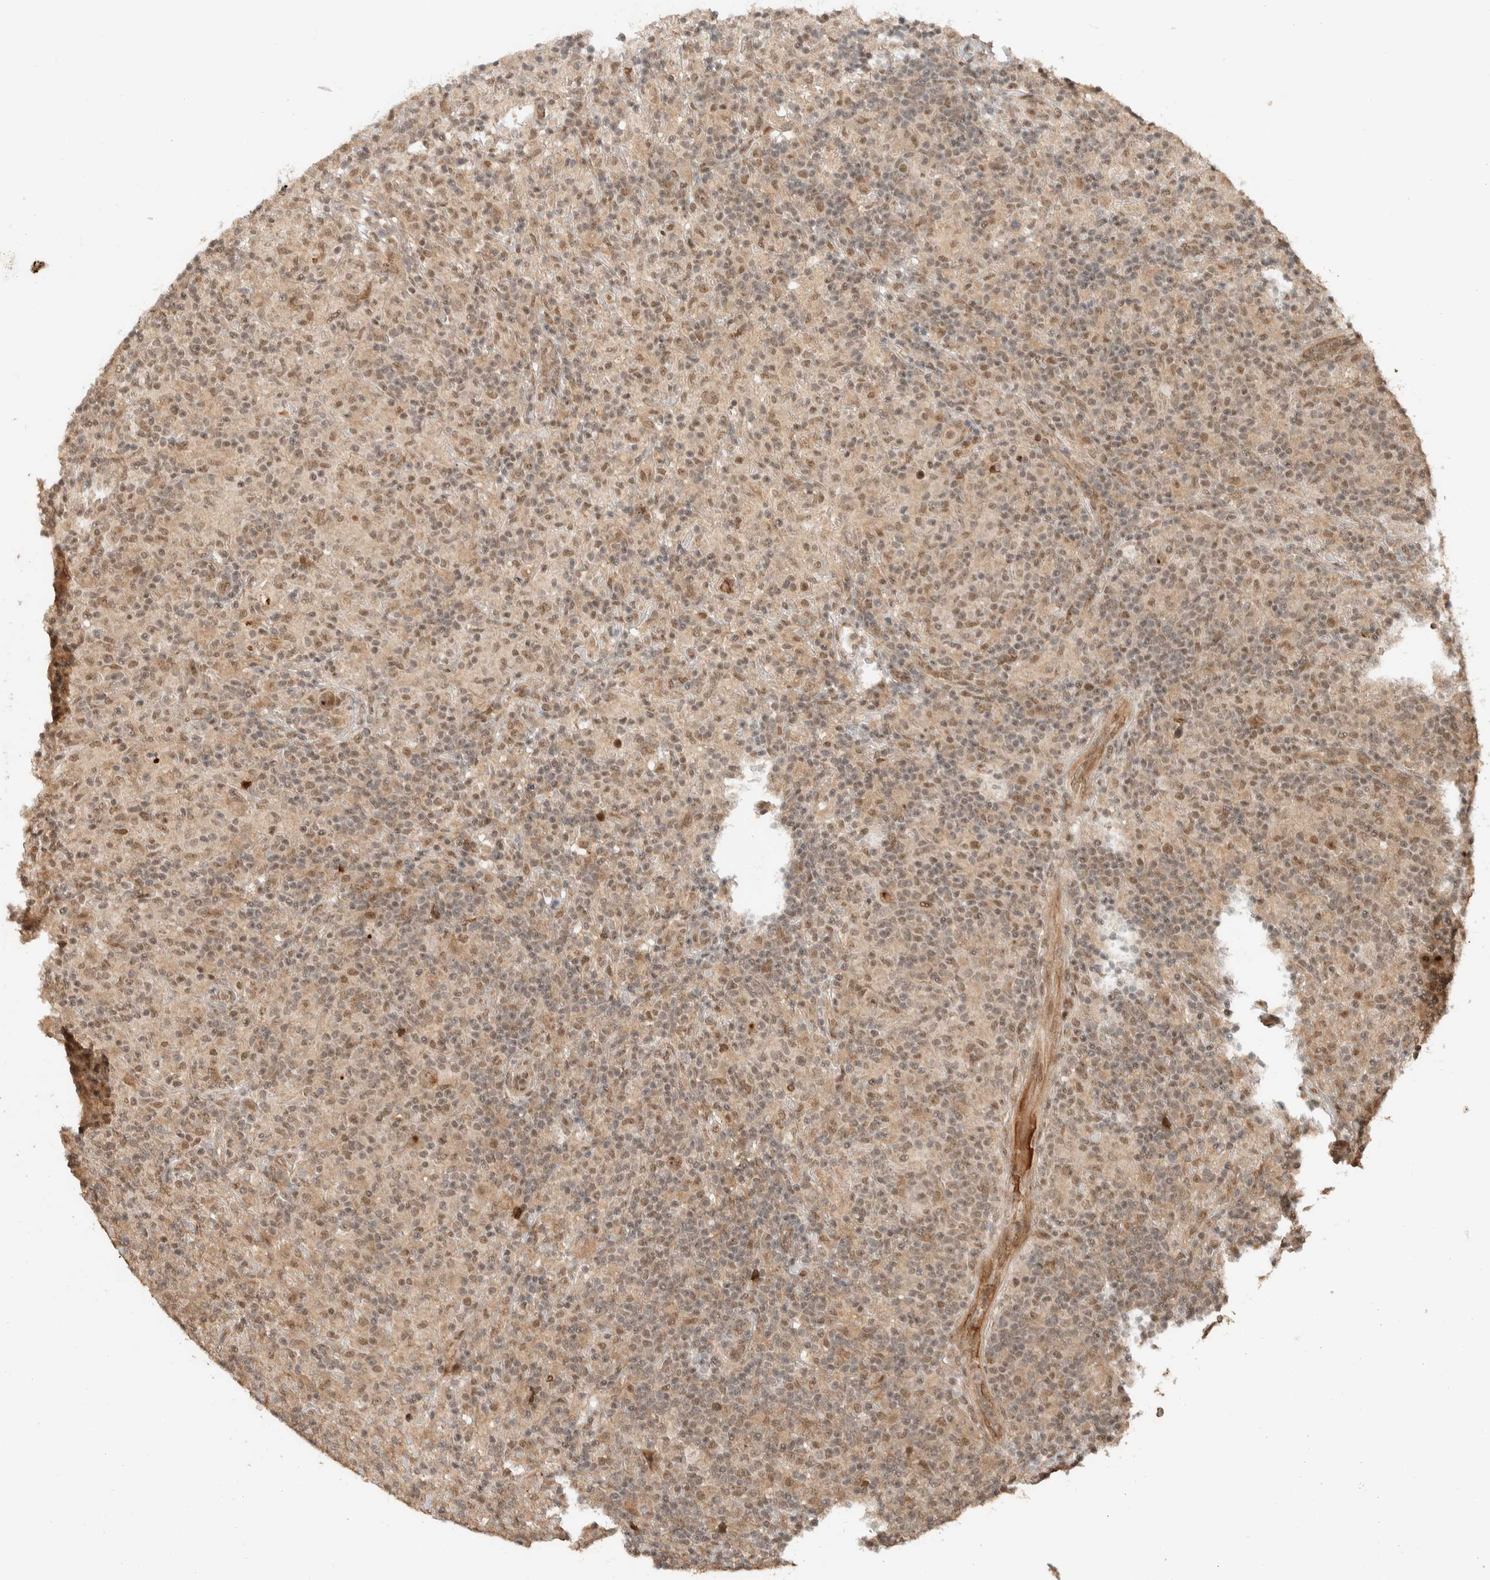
{"staining": {"intensity": "weak", "quantity": ">75%", "location": "cytoplasmic/membranous,nuclear"}, "tissue": "lymphoma", "cell_type": "Tumor cells", "image_type": "cancer", "snomed": [{"axis": "morphology", "description": "Hodgkin's disease, NOS"}, {"axis": "topography", "description": "Lymph node"}], "caption": "Protein expression by immunohistochemistry exhibits weak cytoplasmic/membranous and nuclear positivity in about >75% of tumor cells in lymphoma. Nuclei are stained in blue.", "gene": "ZBTB2", "patient": {"sex": "male", "age": 70}}